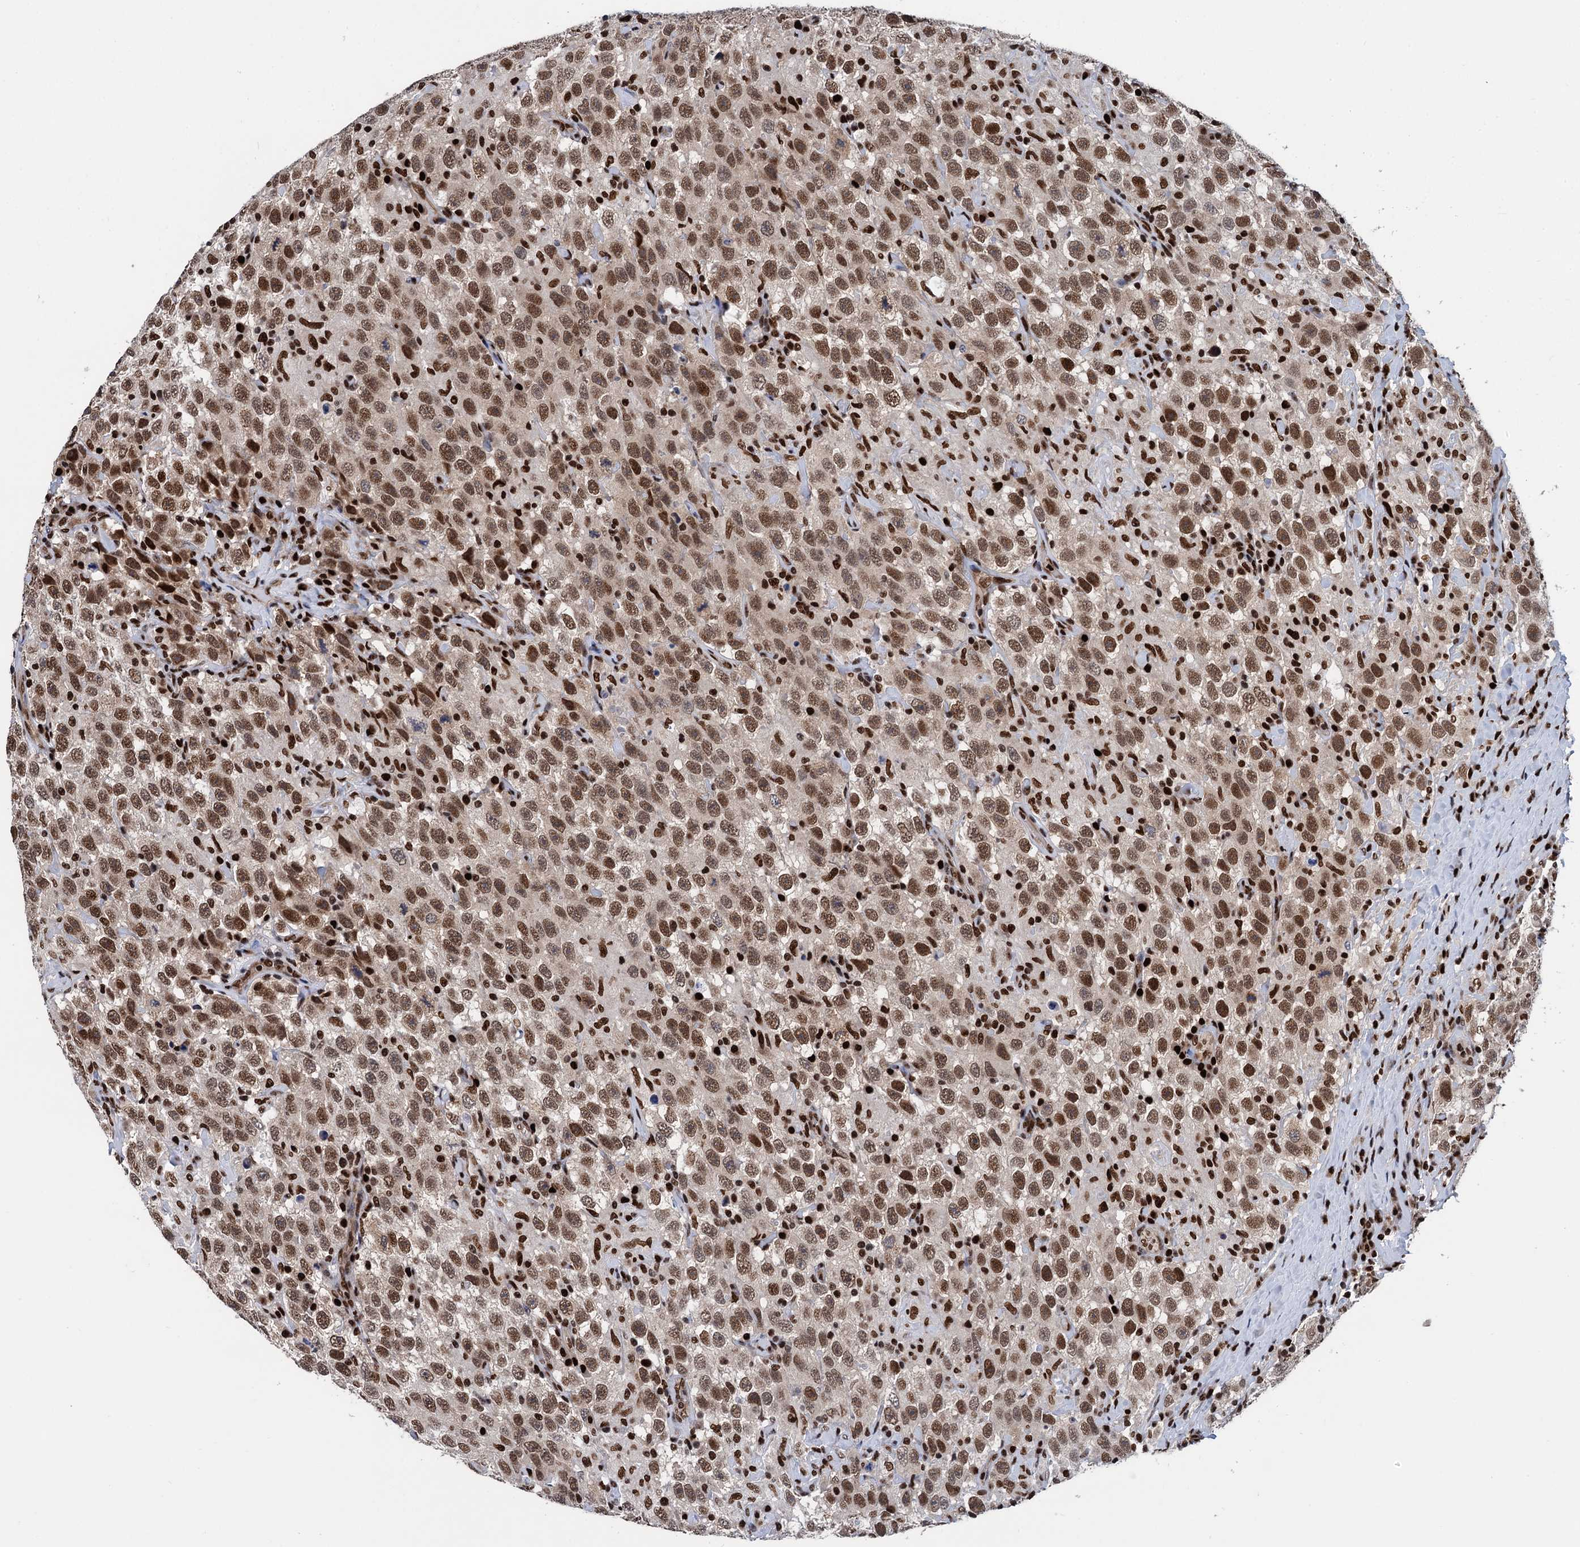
{"staining": {"intensity": "moderate", "quantity": ">75%", "location": "nuclear"}, "tissue": "testis cancer", "cell_type": "Tumor cells", "image_type": "cancer", "snomed": [{"axis": "morphology", "description": "Seminoma, NOS"}, {"axis": "topography", "description": "Testis"}], "caption": "Testis cancer (seminoma) stained with a brown dye demonstrates moderate nuclear positive staining in approximately >75% of tumor cells.", "gene": "PPP4R1", "patient": {"sex": "male", "age": 41}}